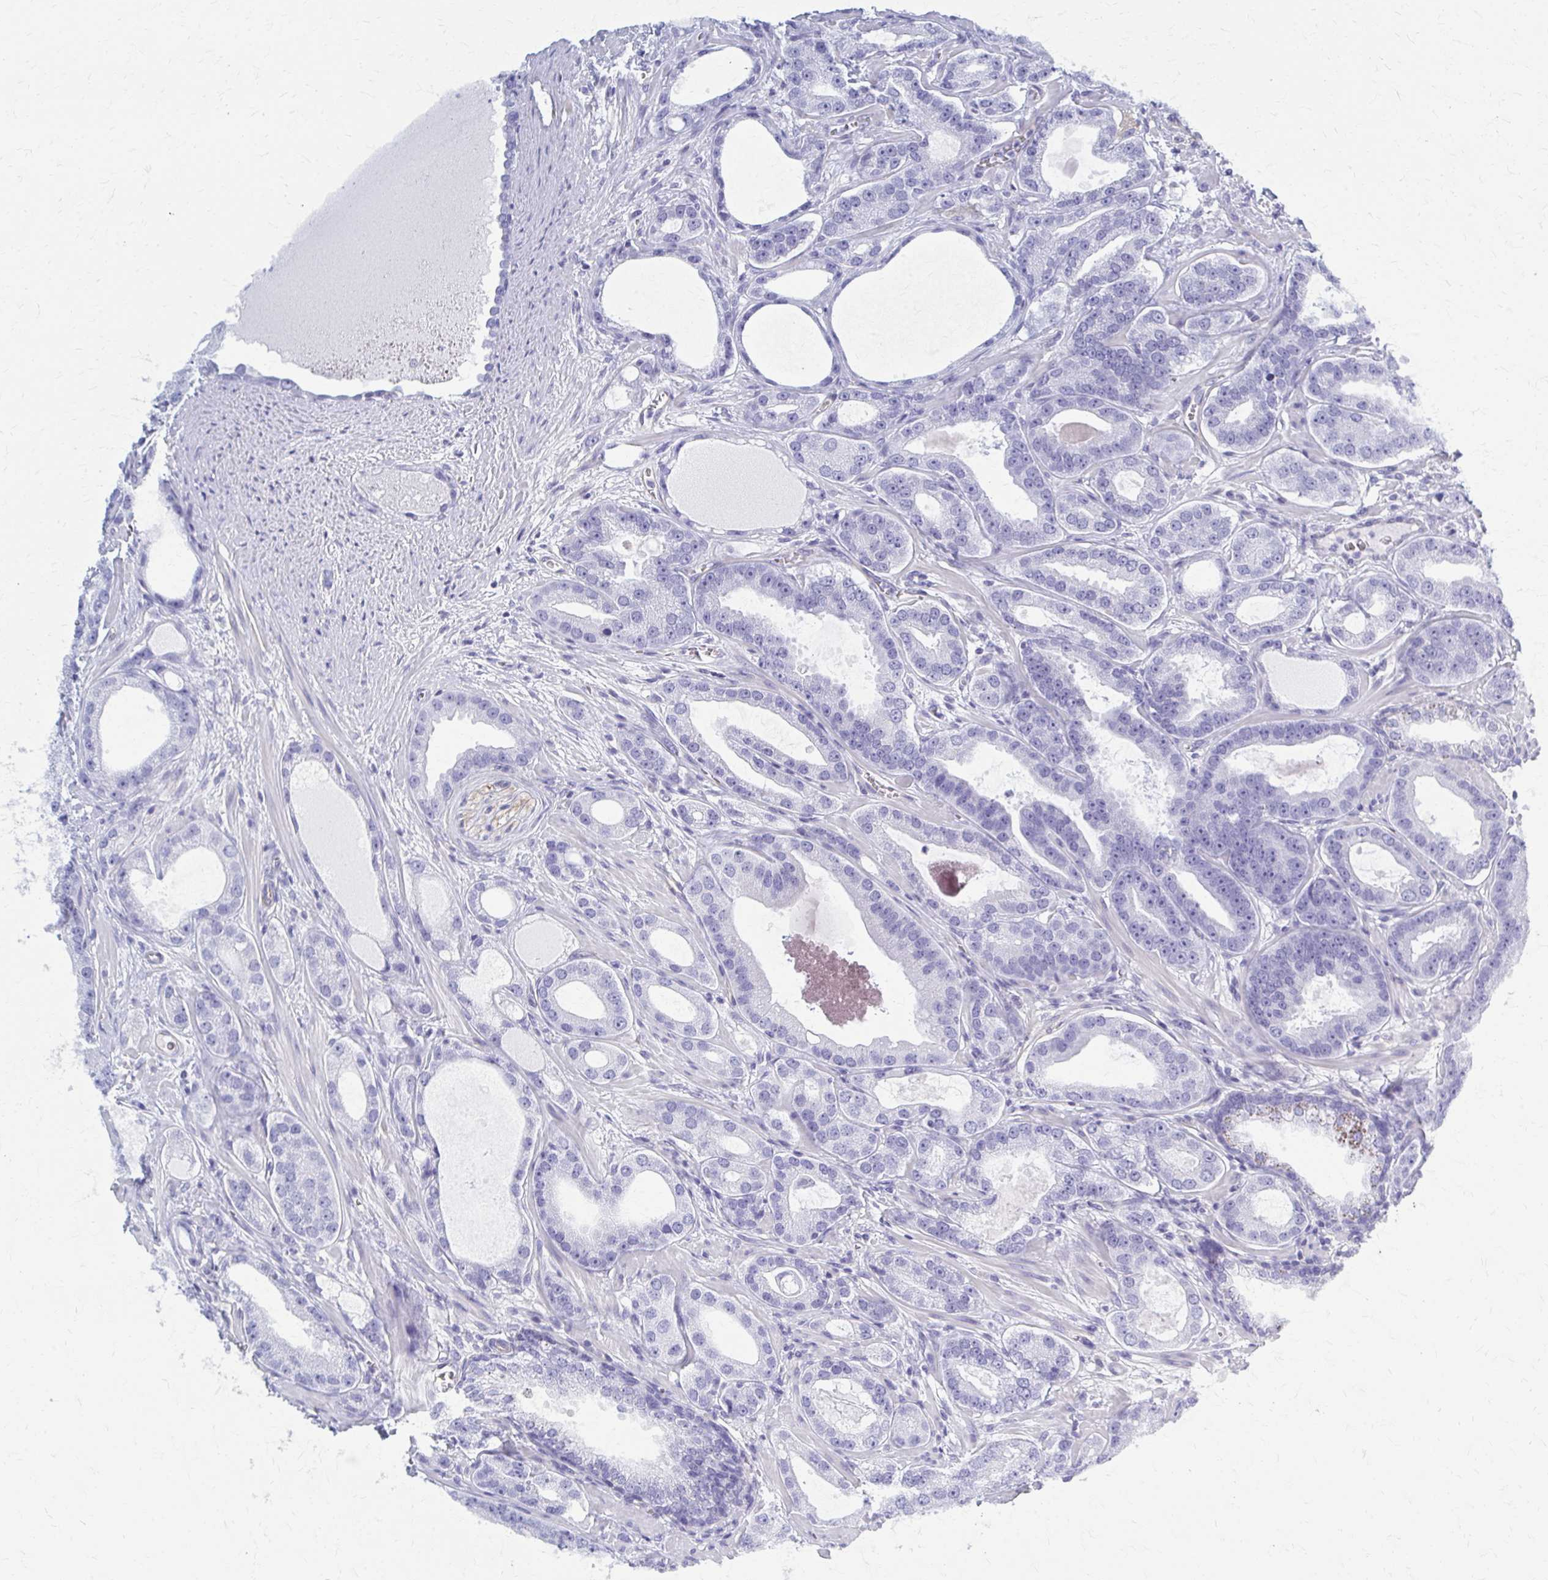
{"staining": {"intensity": "negative", "quantity": "none", "location": "none"}, "tissue": "prostate cancer", "cell_type": "Tumor cells", "image_type": "cancer", "snomed": [{"axis": "morphology", "description": "Adenocarcinoma, High grade"}, {"axis": "topography", "description": "Prostate"}], "caption": "Tumor cells show no significant protein staining in prostate cancer. (DAB immunohistochemistry (IHC) with hematoxylin counter stain).", "gene": "GFAP", "patient": {"sex": "male", "age": 65}}